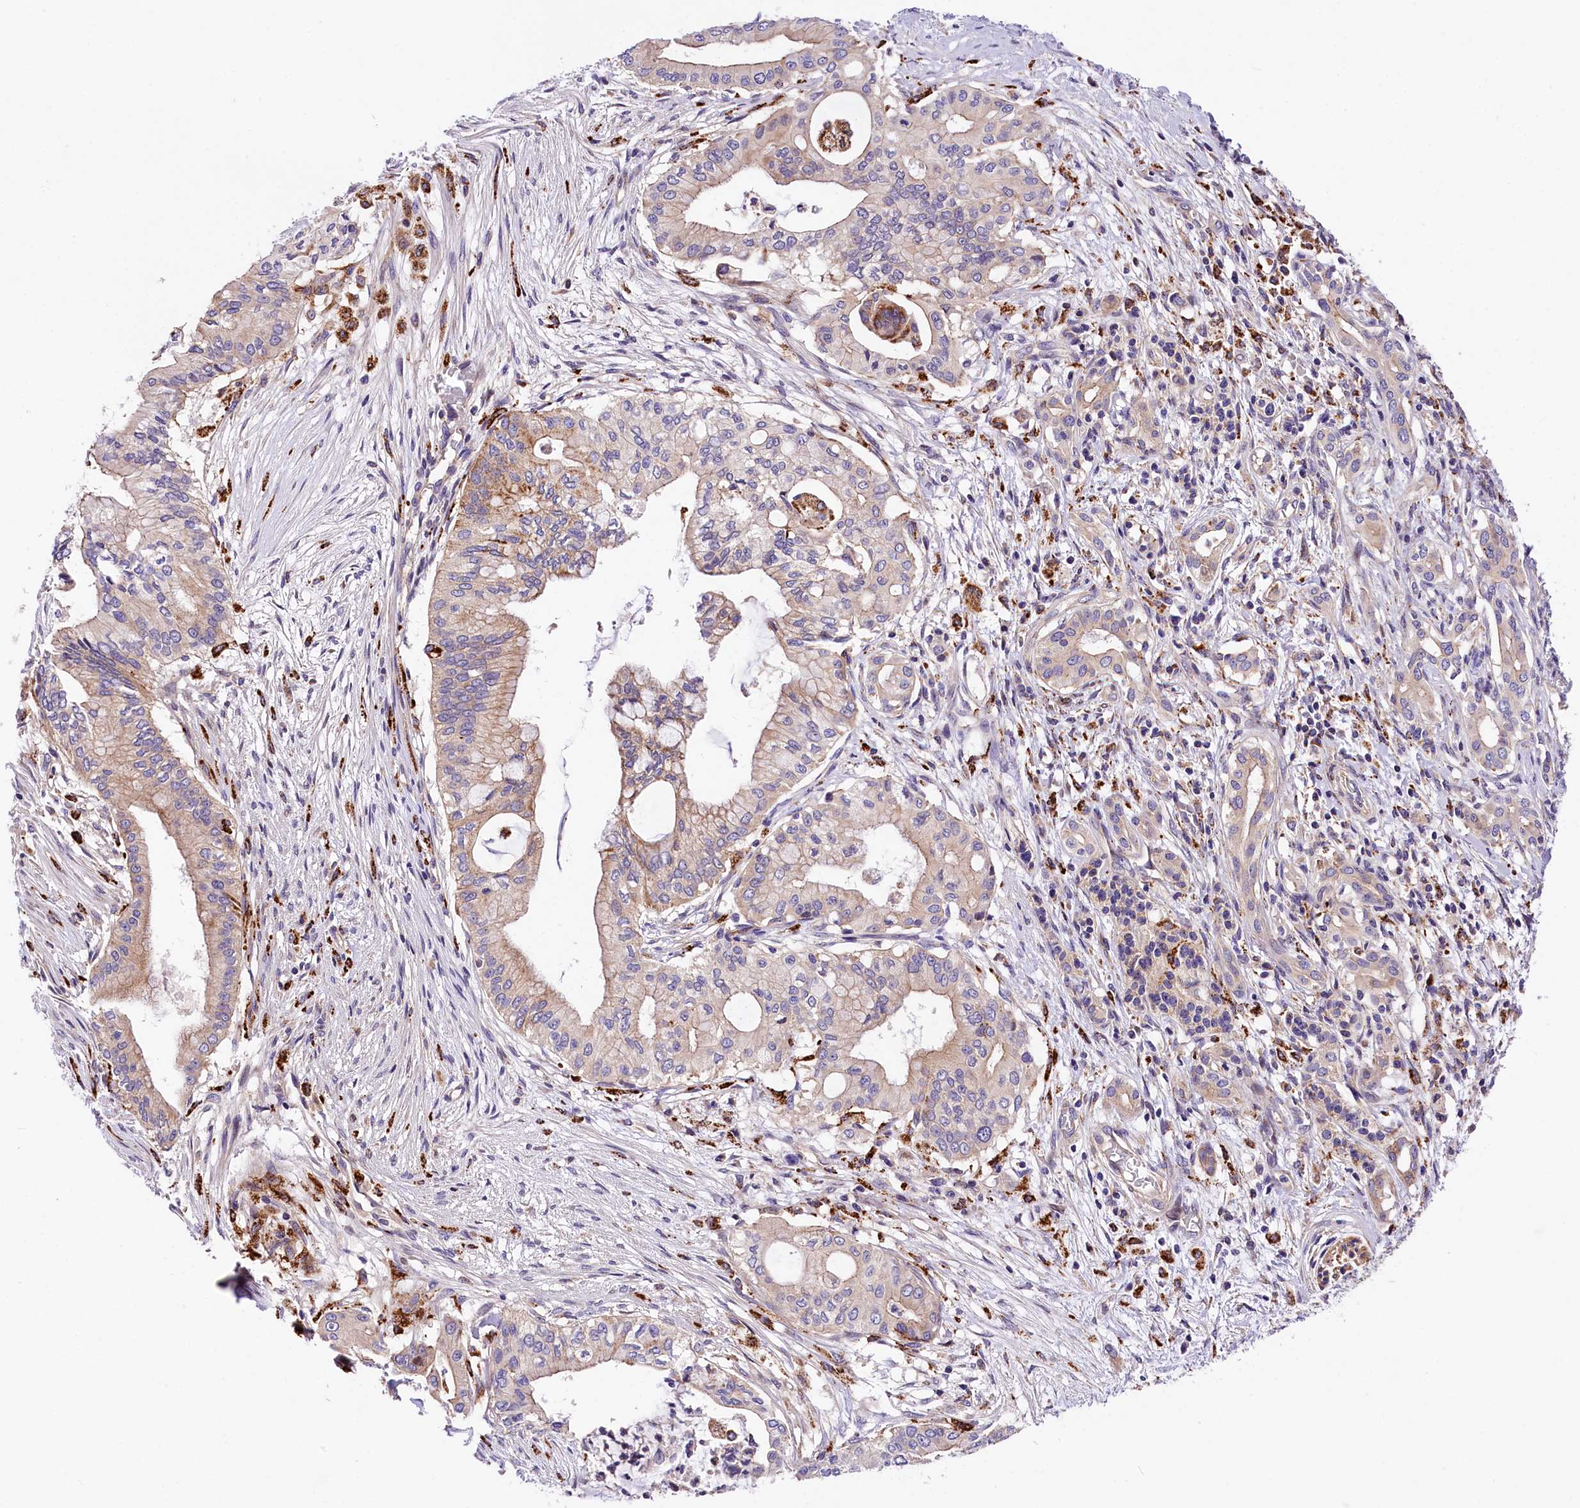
{"staining": {"intensity": "moderate", "quantity": "<25%", "location": "cytoplasmic/membranous"}, "tissue": "pancreatic cancer", "cell_type": "Tumor cells", "image_type": "cancer", "snomed": [{"axis": "morphology", "description": "Adenocarcinoma, NOS"}, {"axis": "topography", "description": "Pancreas"}], "caption": "Human pancreatic adenocarcinoma stained with a brown dye shows moderate cytoplasmic/membranous positive expression in about <25% of tumor cells.", "gene": "ARMC6", "patient": {"sex": "male", "age": 46}}